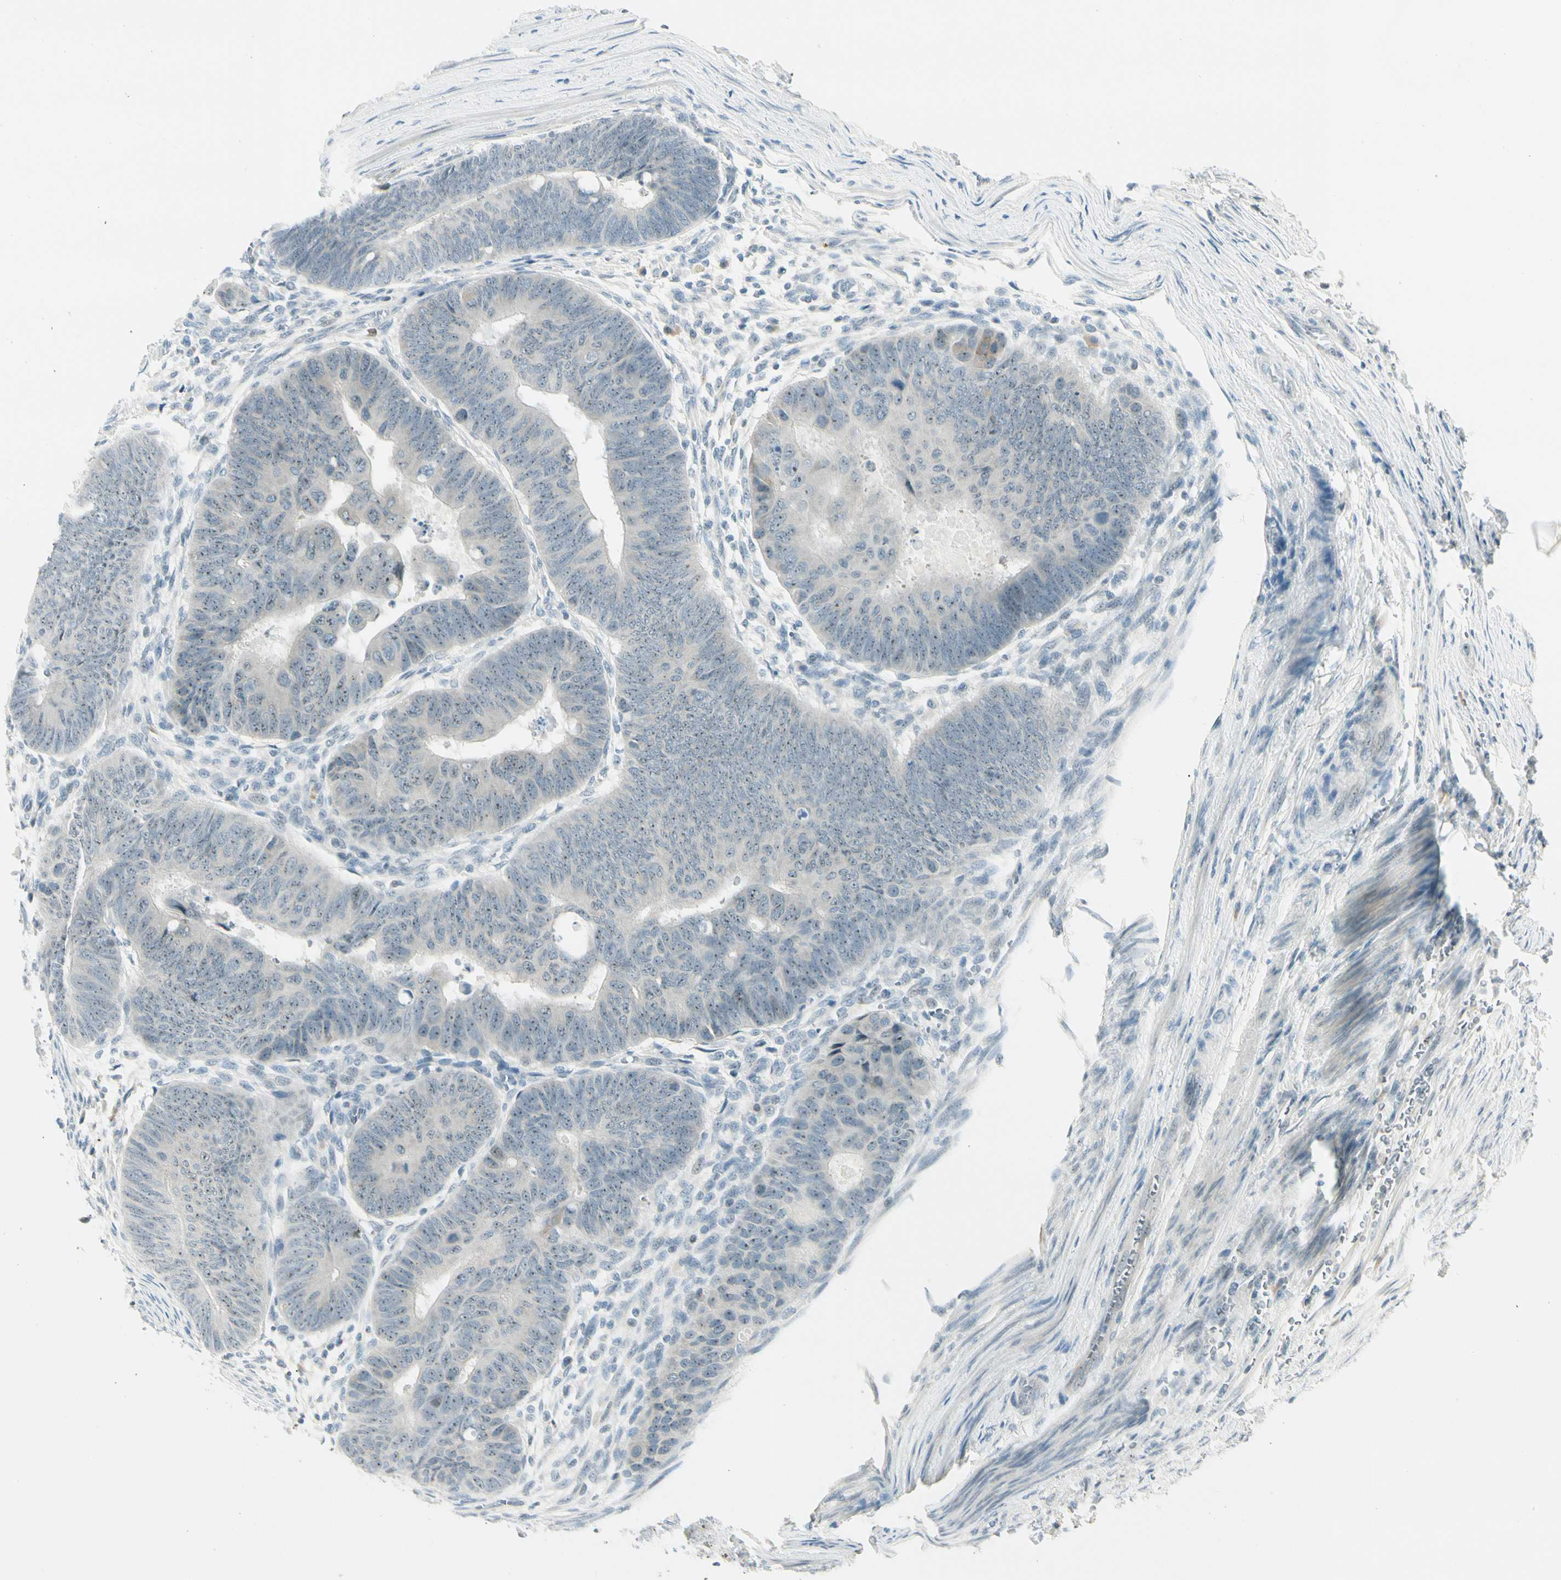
{"staining": {"intensity": "moderate", "quantity": "25%-75%", "location": "nuclear"}, "tissue": "colorectal cancer", "cell_type": "Tumor cells", "image_type": "cancer", "snomed": [{"axis": "morphology", "description": "Normal tissue, NOS"}, {"axis": "morphology", "description": "Adenocarcinoma, NOS"}, {"axis": "topography", "description": "Rectum"}, {"axis": "topography", "description": "Peripheral nerve tissue"}], "caption": "Colorectal cancer stained with a protein marker shows moderate staining in tumor cells.", "gene": "ZSCAN1", "patient": {"sex": "male", "age": 92}}